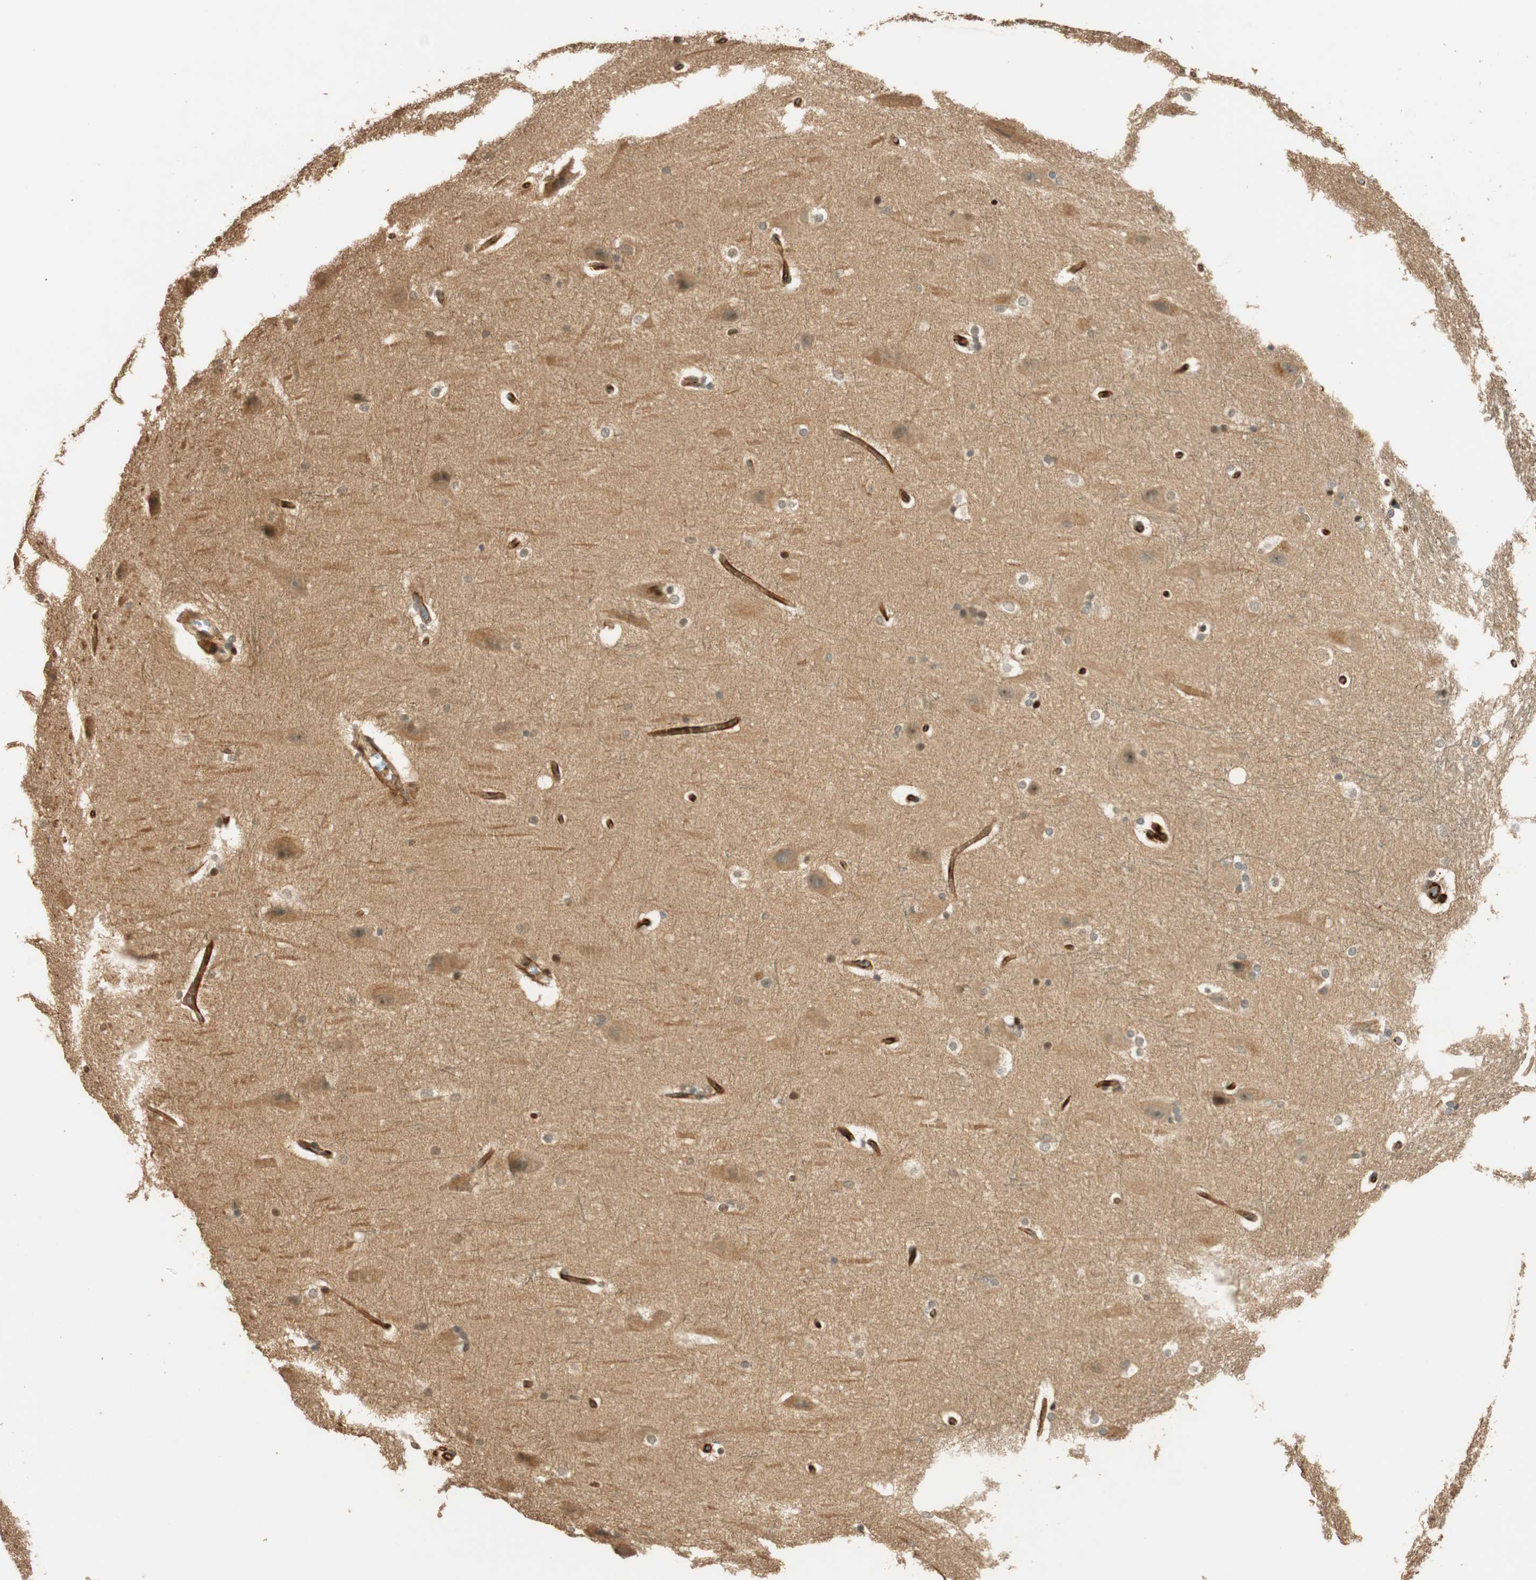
{"staining": {"intensity": "negative", "quantity": "none", "location": "none"}, "tissue": "hippocampus", "cell_type": "Glial cells", "image_type": "normal", "snomed": [{"axis": "morphology", "description": "Normal tissue, NOS"}, {"axis": "topography", "description": "Hippocampus"}], "caption": "IHC of unremarkable human hippocampus exhibits no staining in glial cells.", "gene": "NES", "patient": {"sex": "female", "age": 19}}